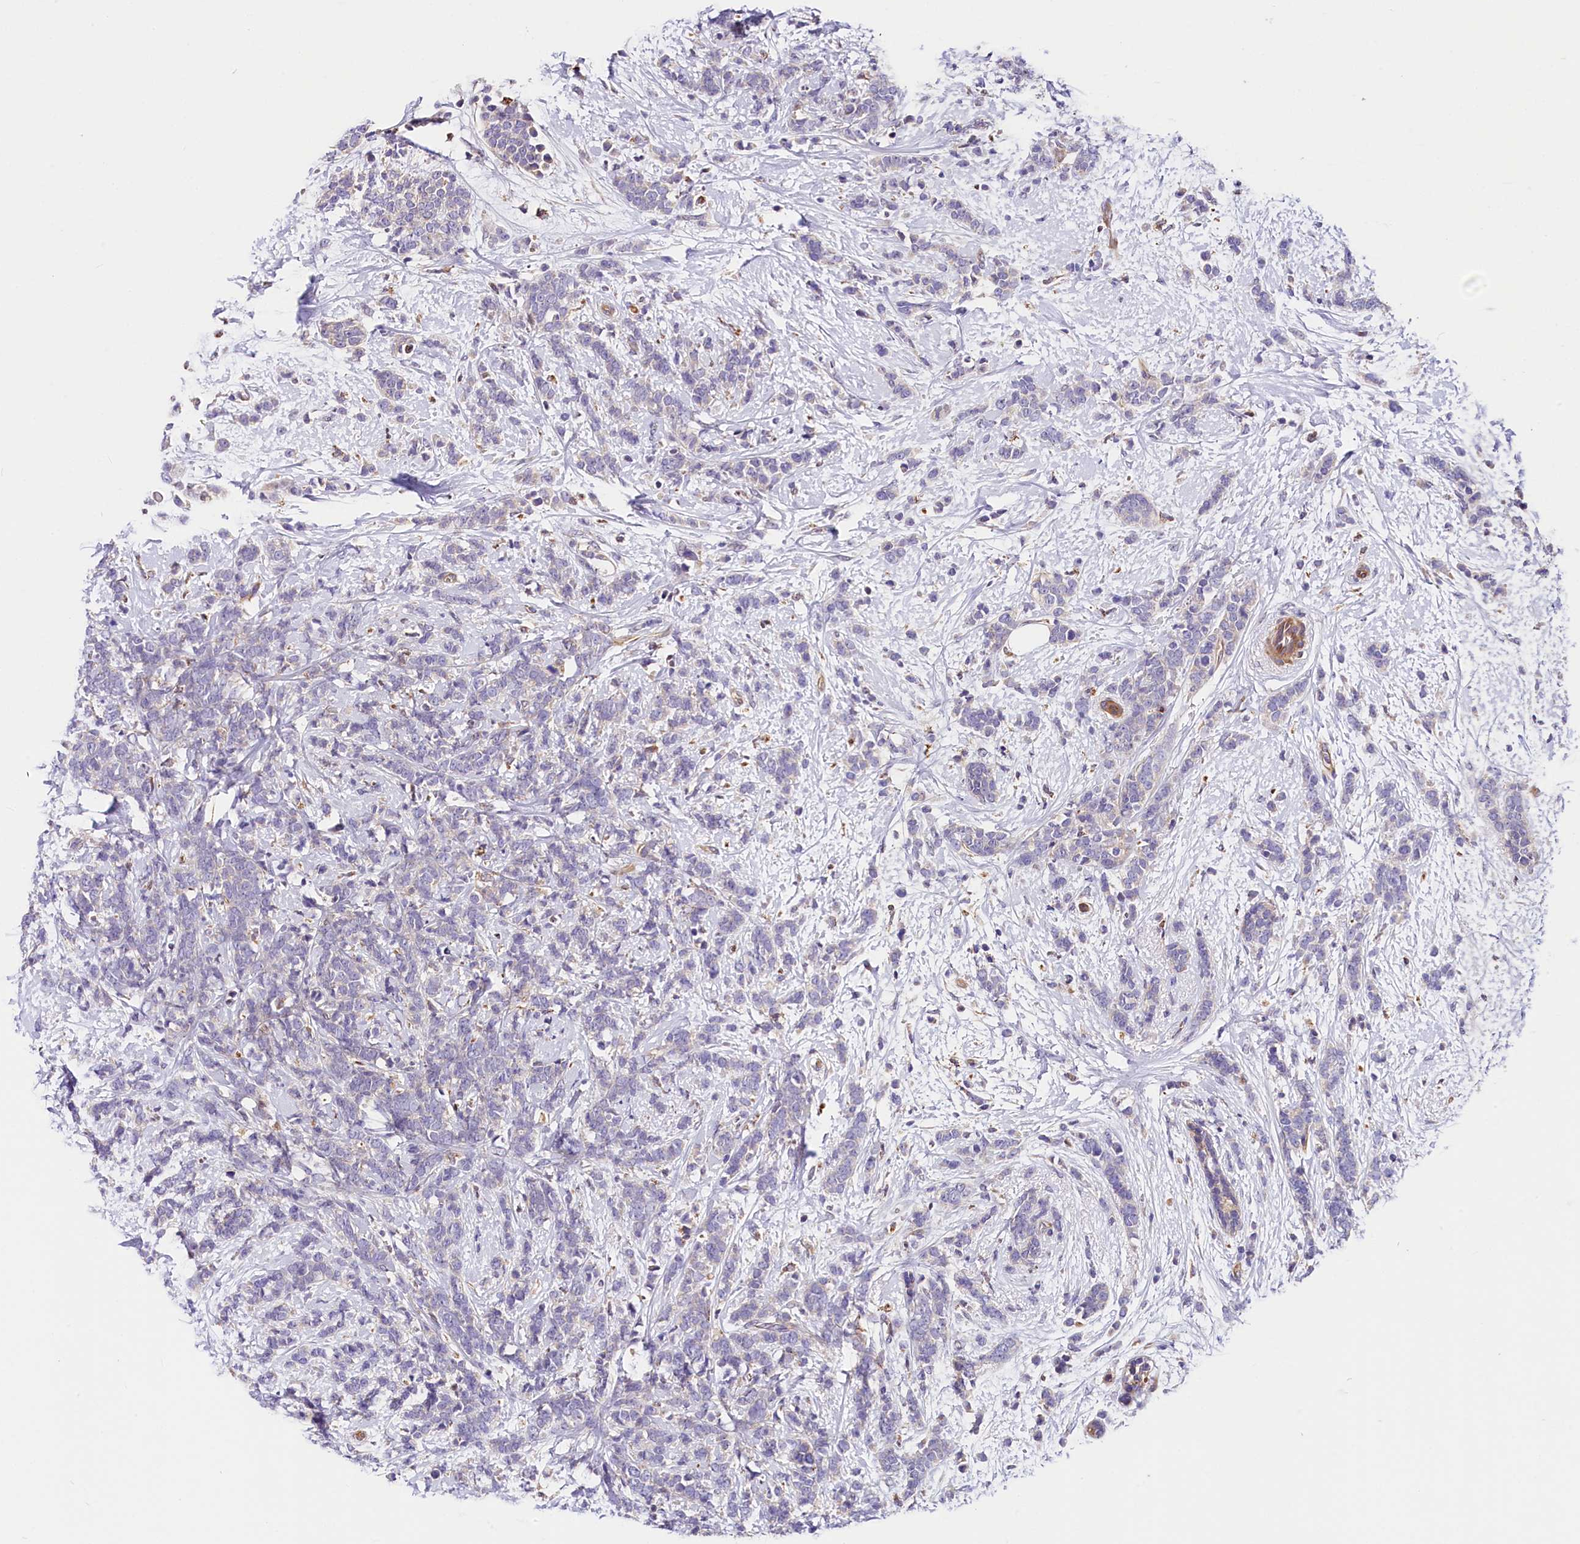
{"staining": {"intensity": "negative", "quantity": "none", "location": "none"}, "tissue": "breast cancer", "cell_type": "Tumor cells", "image_type": "cancer", "snomed": [{"axis": "morphology", "description": "Lobular carcinoma"}, {"axis": "topography", "description": "Breast"}], "caption": "Immunohistochemistry photomicrograph of lobular carcinoma (breast) stained for a protein (brown), which shows no expression in tumor cells. (DAB IHC with hematoxylin counter stain).", "gene": "ARMC6", "patient": {"sex": "female", "age": 58}}